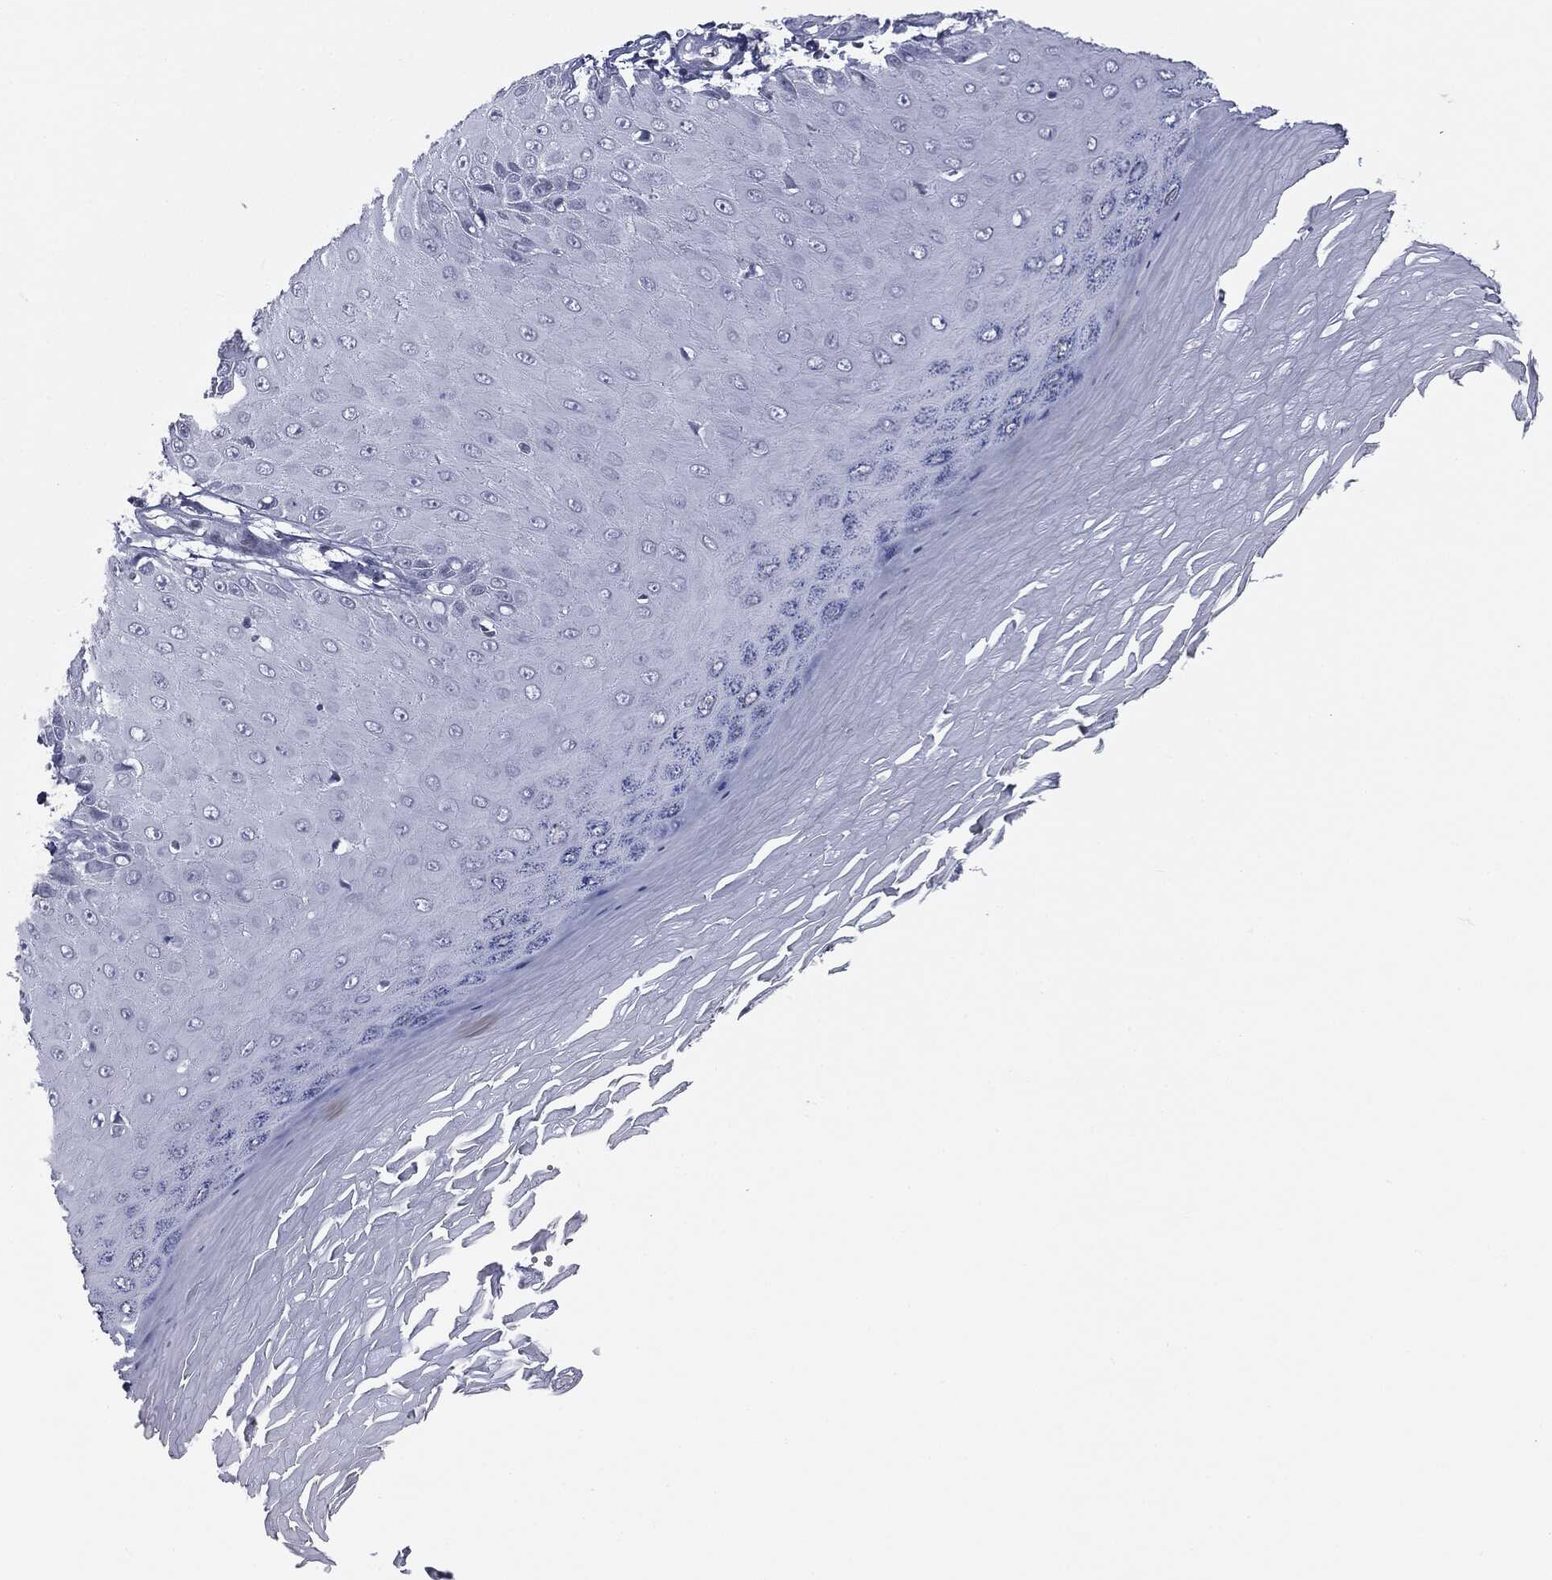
{"staining": {"intensity": "negative", "quantity": "none", "location": "none"}, "tissue": "skin cancer", "cell_type": "Tumor cells", "image_type": "cancer", "snomed": [{"axis": "morphology", "description": "Inflammation, NOS"}, {"axis": "morphology", "description": "Squamous cell carcinoma, NOS"}, {"axis": "topography", "description": "Skin"}], "caption": "A high-resolution histopathology image shows IHC staining of skin squamous cell carcinoma, which demonstrates no significant expression in tumor cells.", "gene": "ALDOB", "patient": {"sex": "male", "age": 70}}